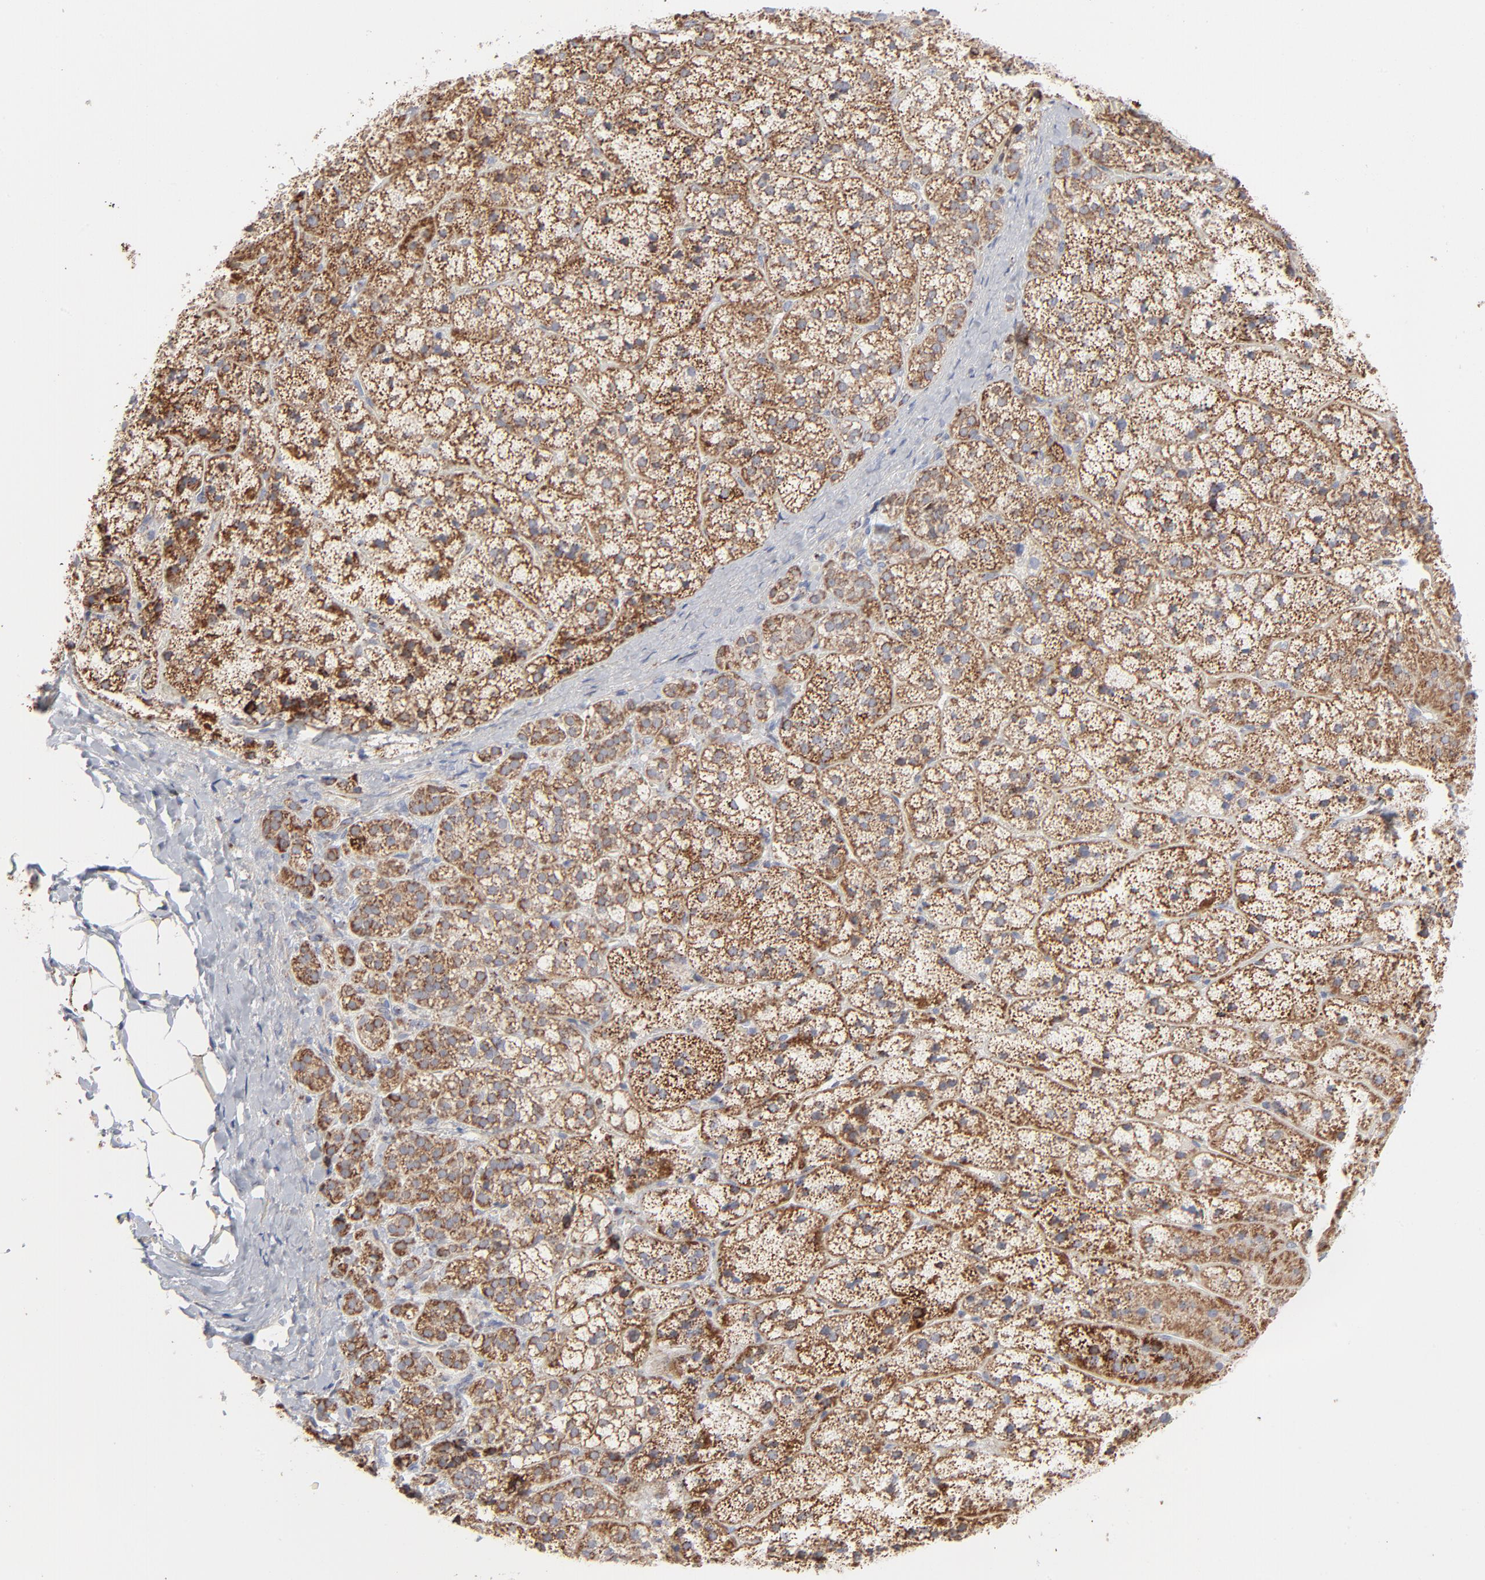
{"staining": {"intensity": "strong", "quantity": ">75%", "location": "cytoplasmic/membranous"}, "tissue": "adrenal gland", "cell_type": "Glandular cells", "image_type": "normal", "snomed": [{"axis": "morphology", "description": "Normal tissue, NOS"}, {"axis": "topography", "description": "Adrenal gland"}], "caption": "Benign adrenal gland reveals strong cytoplasmic/membranous expression in approximately >75% of glandular cells, visualized by immunohistochemistry.", "gene": "ASB3", "patient": {"sex": "female", "age": 44}}